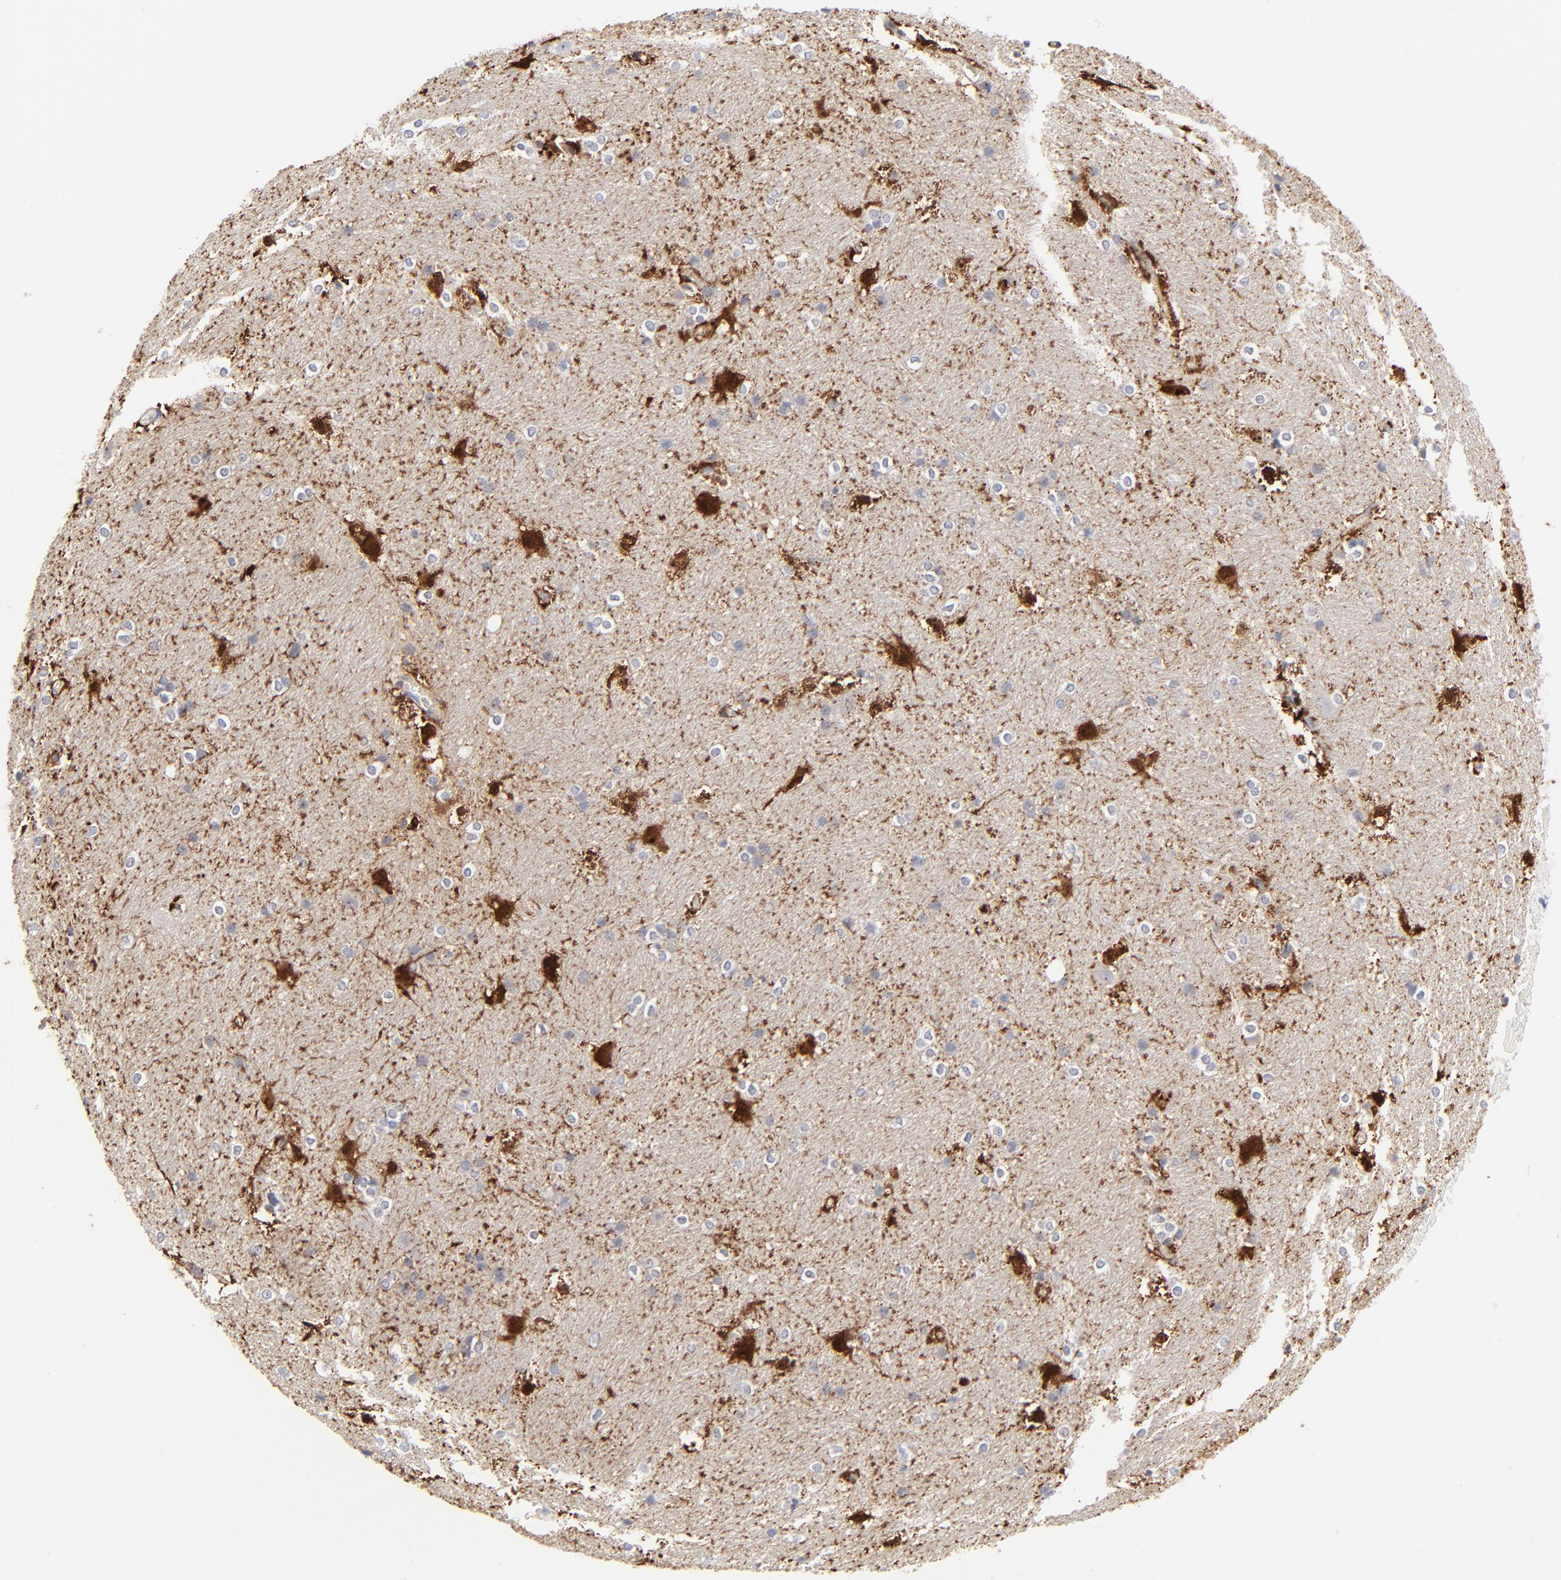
{"staining": {"intensity": "negative", "quantity": "none", "location": "none"}, "tissue": "hippocampus", "cell_type": "Glial cells", "image_type": "normal", "snomed": [{"axis": "morphology", "description": "Normal tissue, NOS"}, {"axis": "topography", "description": "Hippocampus"}], "caption": "Immunohistochemistry (IHC) of unremarkable human hippocampus displays no positivity in glial cells. (Brightfield microscopy of DAB immunohistochemistry (IHC) at high magnification).", "gene": "AURKA", "patient": {"sex": "female", "age": 19}}